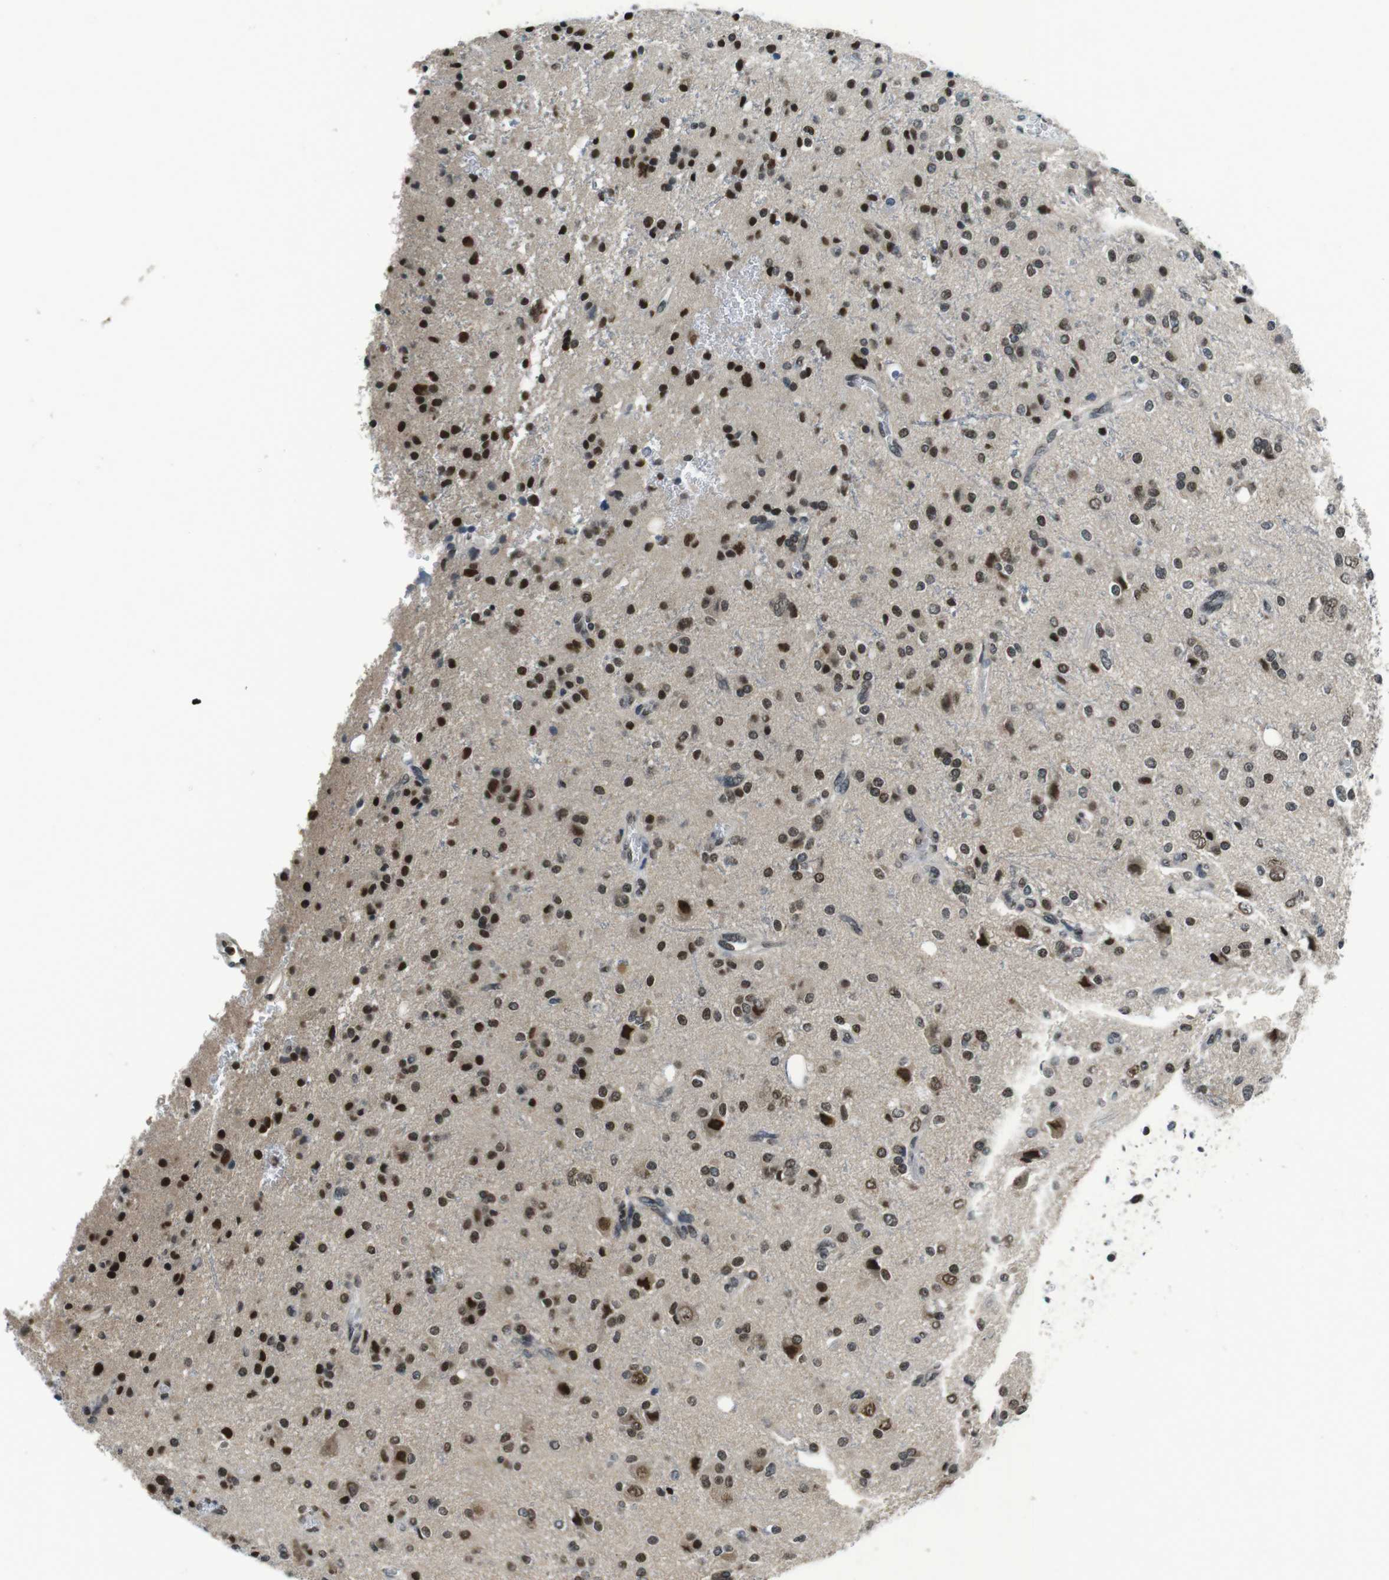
{"staining": {"intensity": "moderate", "quantity": ">75%", "location": "nuclear"}, "tissue": "glioma", "cell_type": "Tumor cells", "image_type": "cancer", "snomed": [{"axis": "morphology", "description": "Glioma, malignant, High grade"}, {"axis": "topography", "description": "Brain"}], "caption": "Tumor cells show medium levels of moderate nuclear expression in about >75% of cells in glioma.", "gene": "NEK4", "patient": {"sex": "male", "age": 47}}